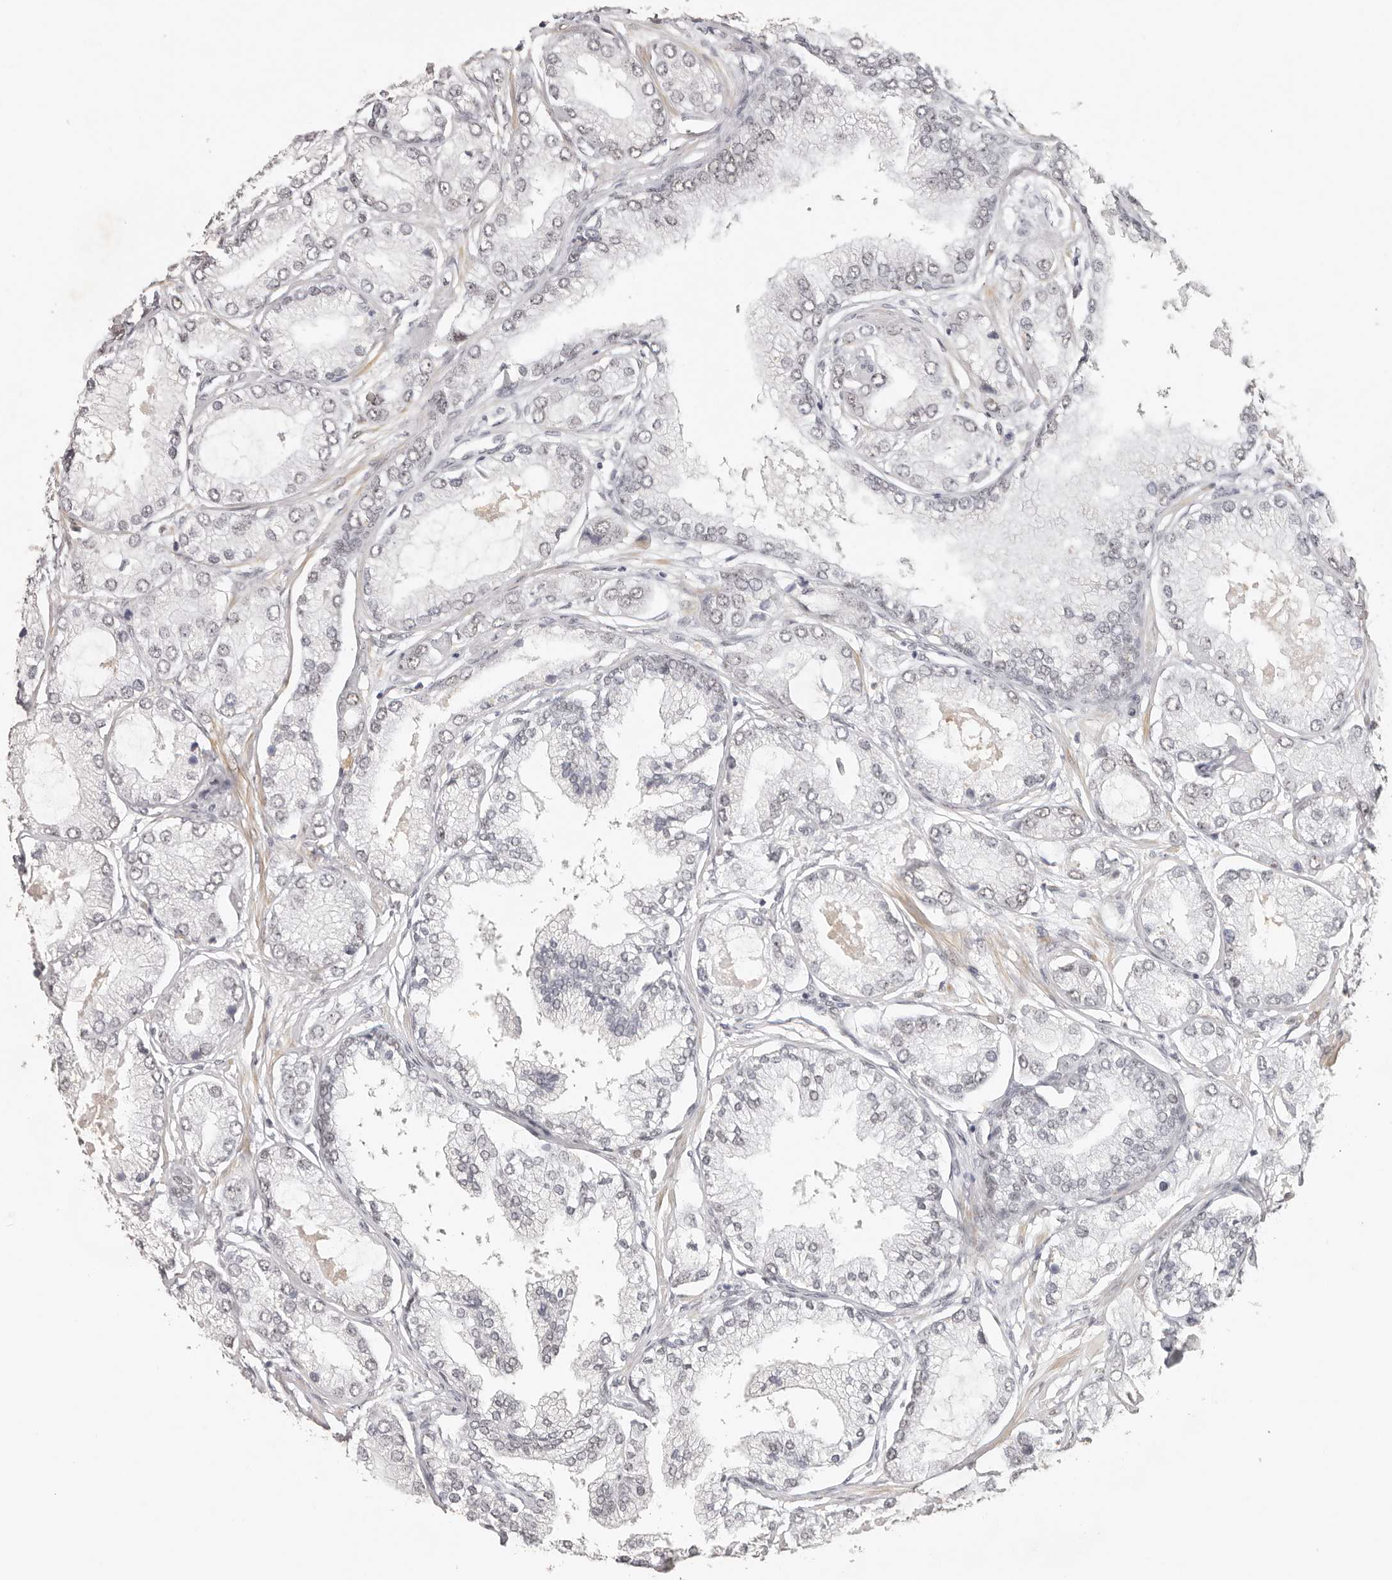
{"staining": {"intensity": "negative", "quantity": "none", "location": "none"}, "tissue": "prostate cancer", "cell_type": "Tumor cells", "image_type": "cancer", "snomed": [{"axis": "morphology", "description": "Adenocarcinoma, Low grade"}, {"axis": "topography", "description": "Prostate"}], "caption": "Human prostate adenocarcinoma (low-grade) stained for a protein using immunohistochemistry (IHC) shows no expression in tumor cells.", "gene": "LARP7", "patient": {"sex": "male", "age": 62}}